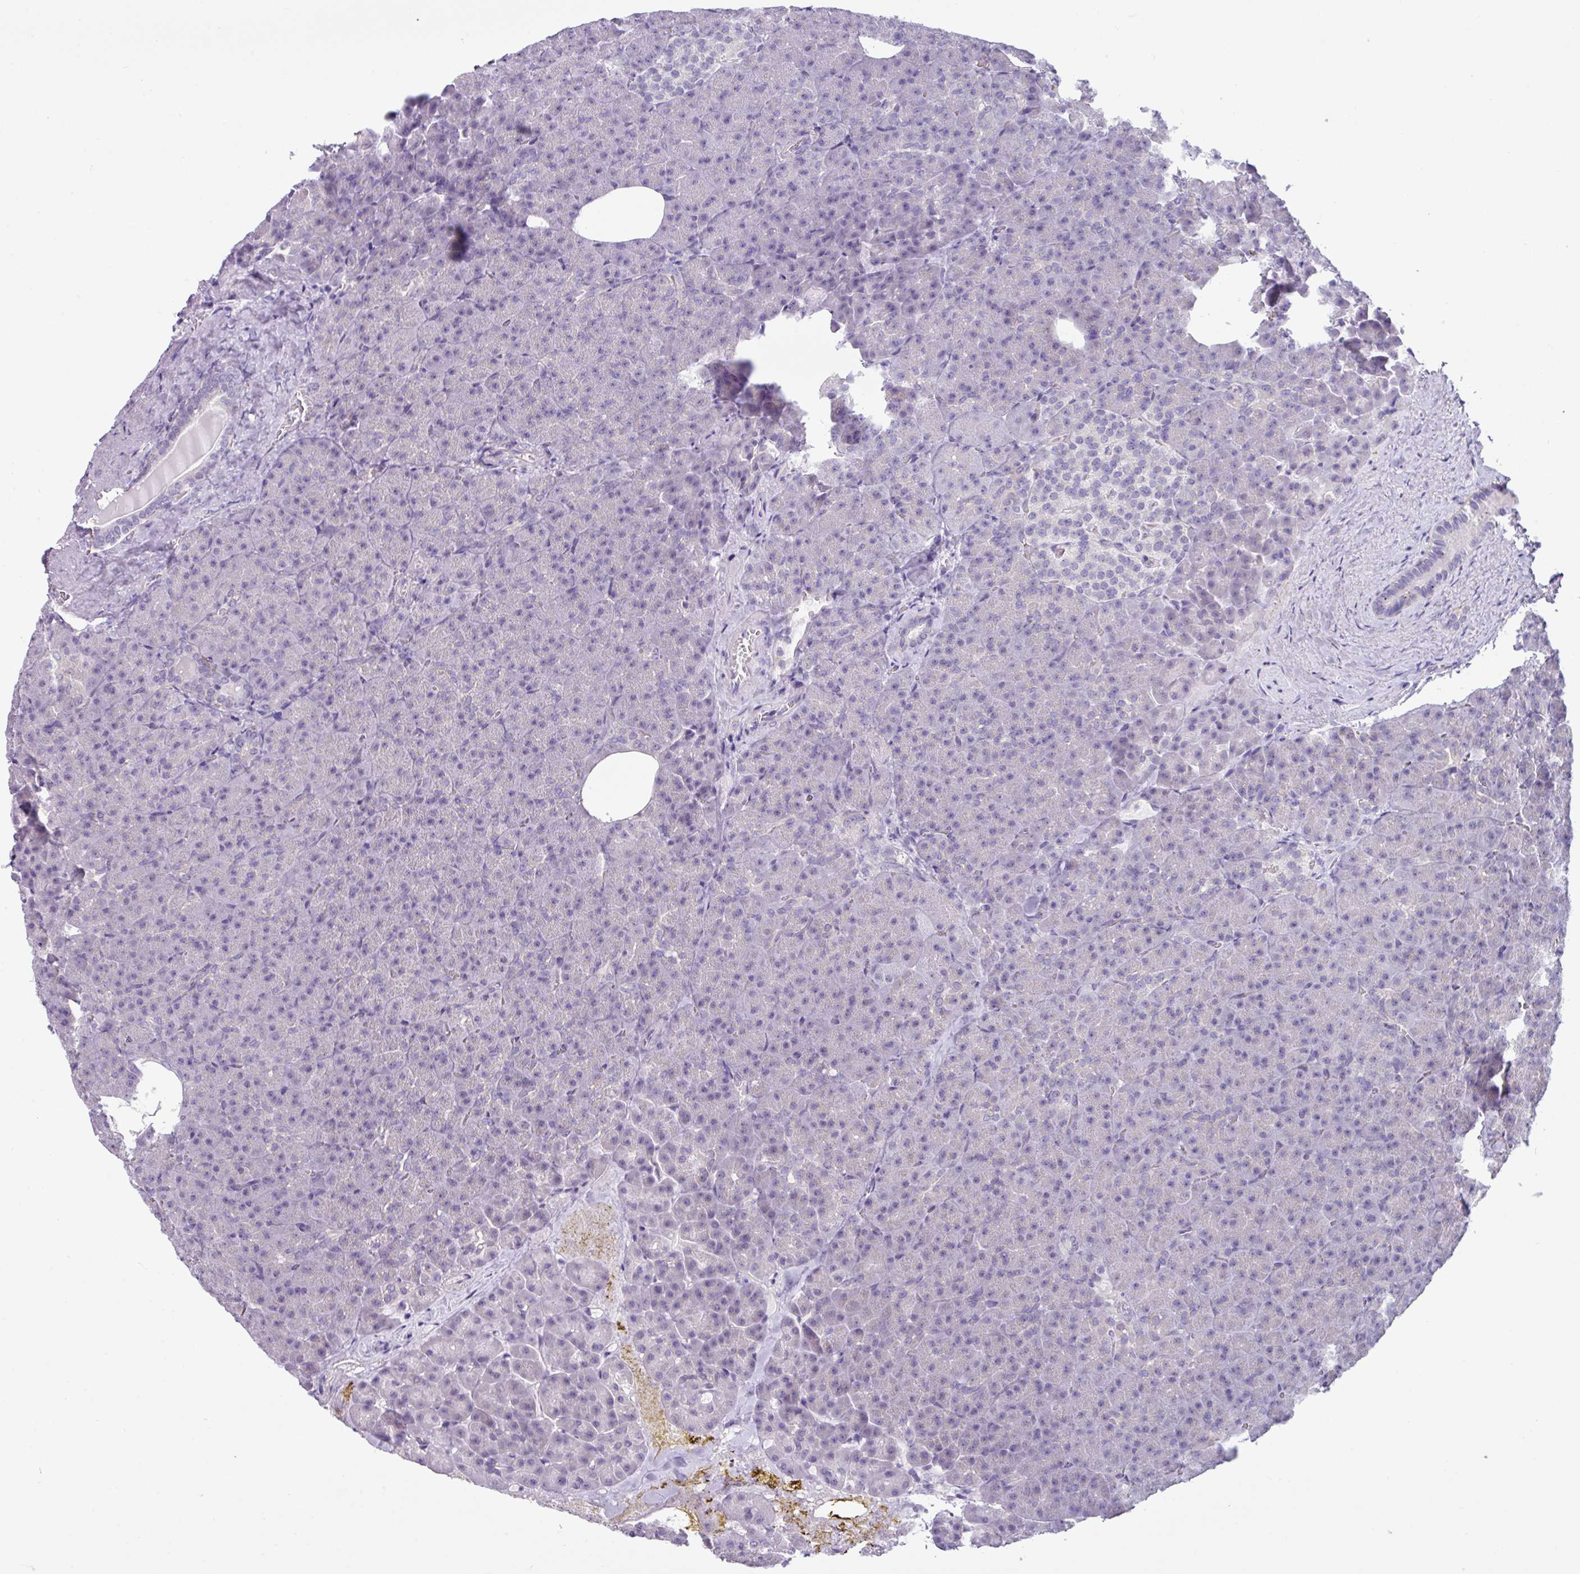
{"staining": {"intensity": "negative", "quantity": "none", "location": "none"}, "tissue": "pancreas", "cell_type": "Exocrine glandular cells", "image_type": "normal", "snomed": [{"axis": "morphology", "description": "Normal tissue, NOS"}, {"axis": "topography", "description": "Pancreas"}], "caption": "DAB (3,3'-diaminobenzidine) immunohistochemical staining of benign human pancreas demonstrates no significant positivity in exocrine glandular cells. (Brightfield microscopy of DAB IHC at high magnification).", "gene": "ZNF524", "patient": {"sex": "female", "age": 74}}